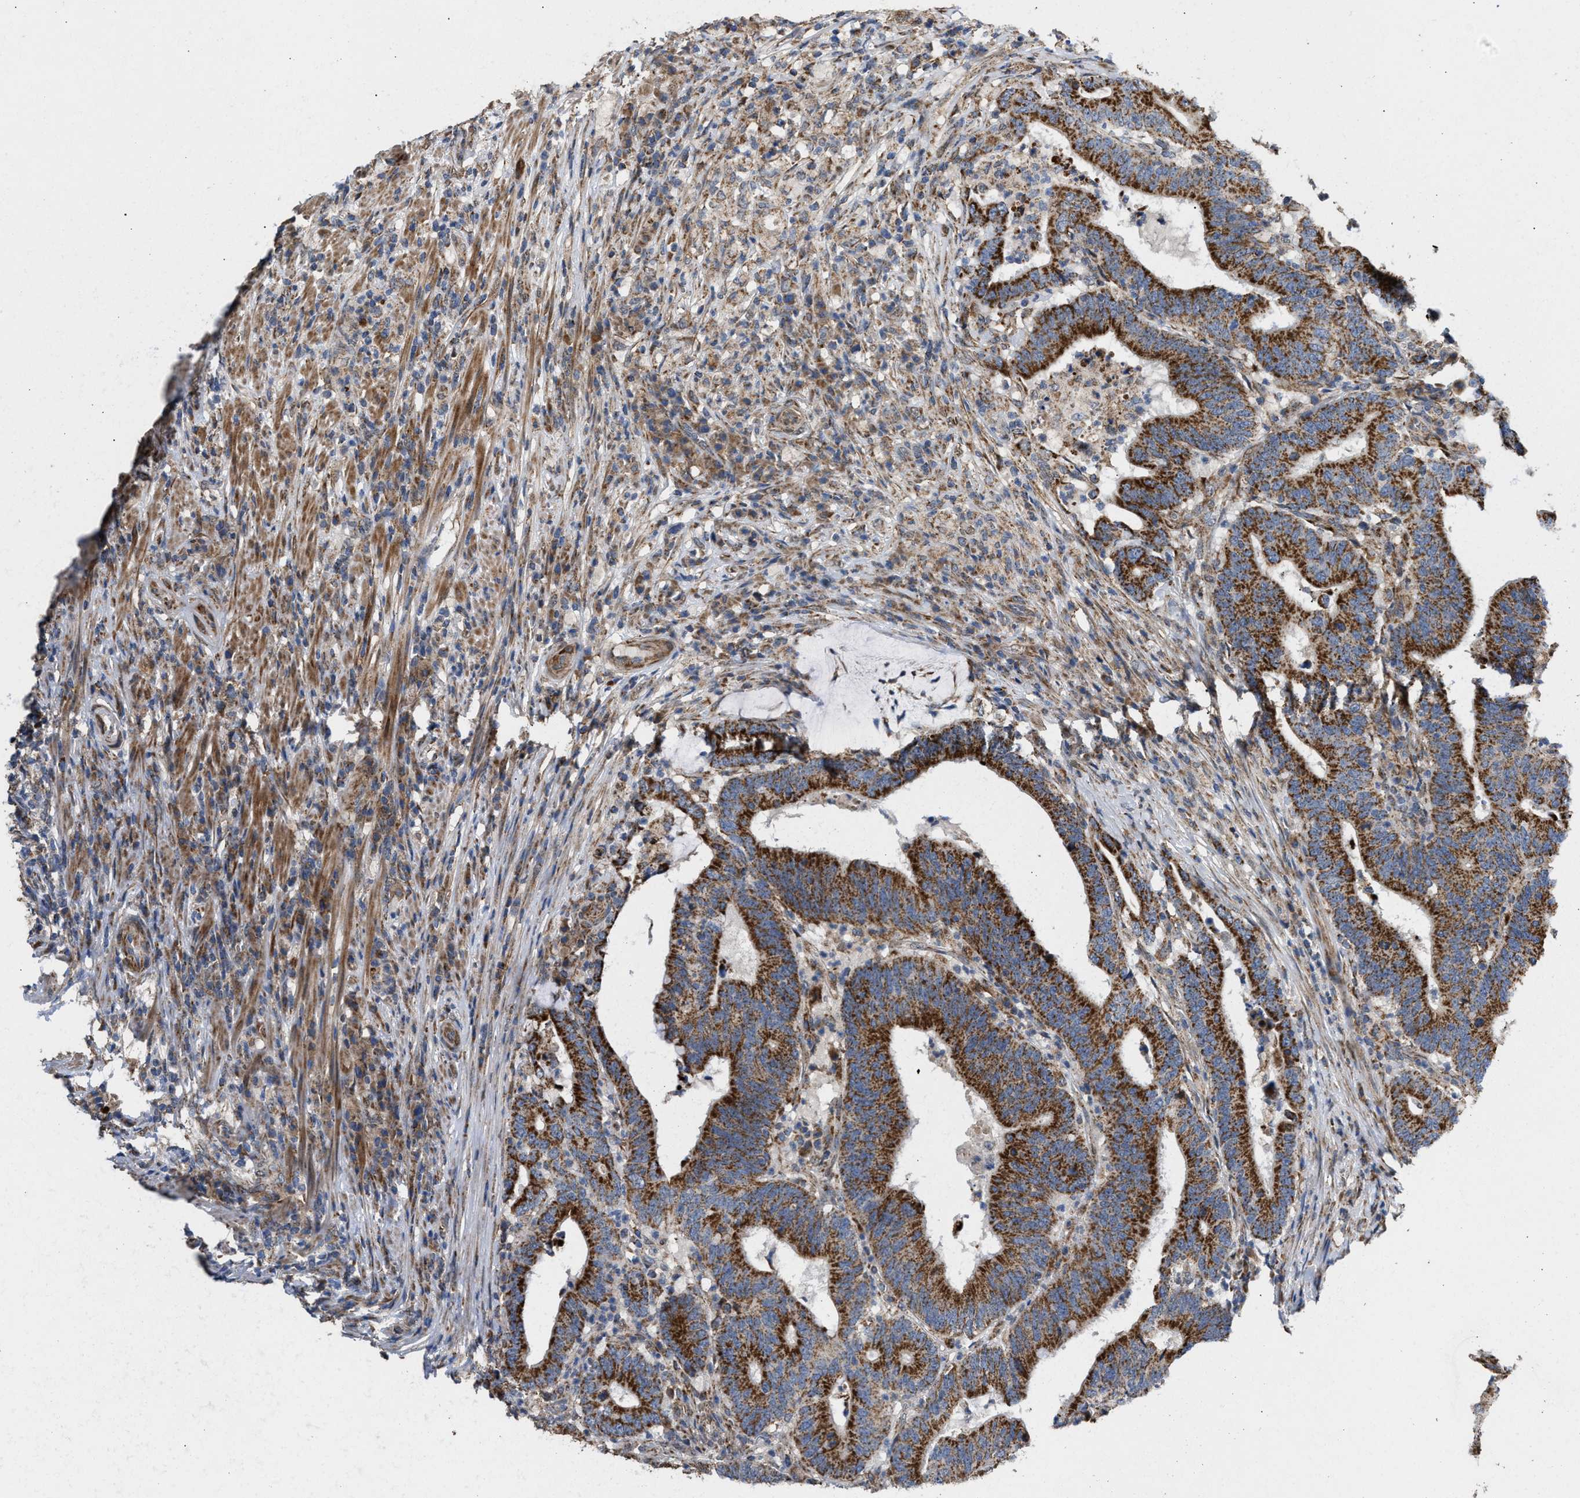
{"staining": {"intensity": "strong", "quantity": ">75%", "location": "cytoplasmic/membranous"}, "tissue": "colorectal cancer", "cell_type": "Tumor cells", "image_type": "cancer", "snomed": [{"axis": "morphology", "description": "Adenocarcinoma, NOS"}, {"axis": "topography", "description": "Colon"}], "caption": "Immunohistochemical staining of colorectal cancer shows high levels of strong cytoplasmic/membranous protein expression in about >75% of tumor cells.", "gene": "TACO1", "patient": {"sex": "female", "age": 66}}